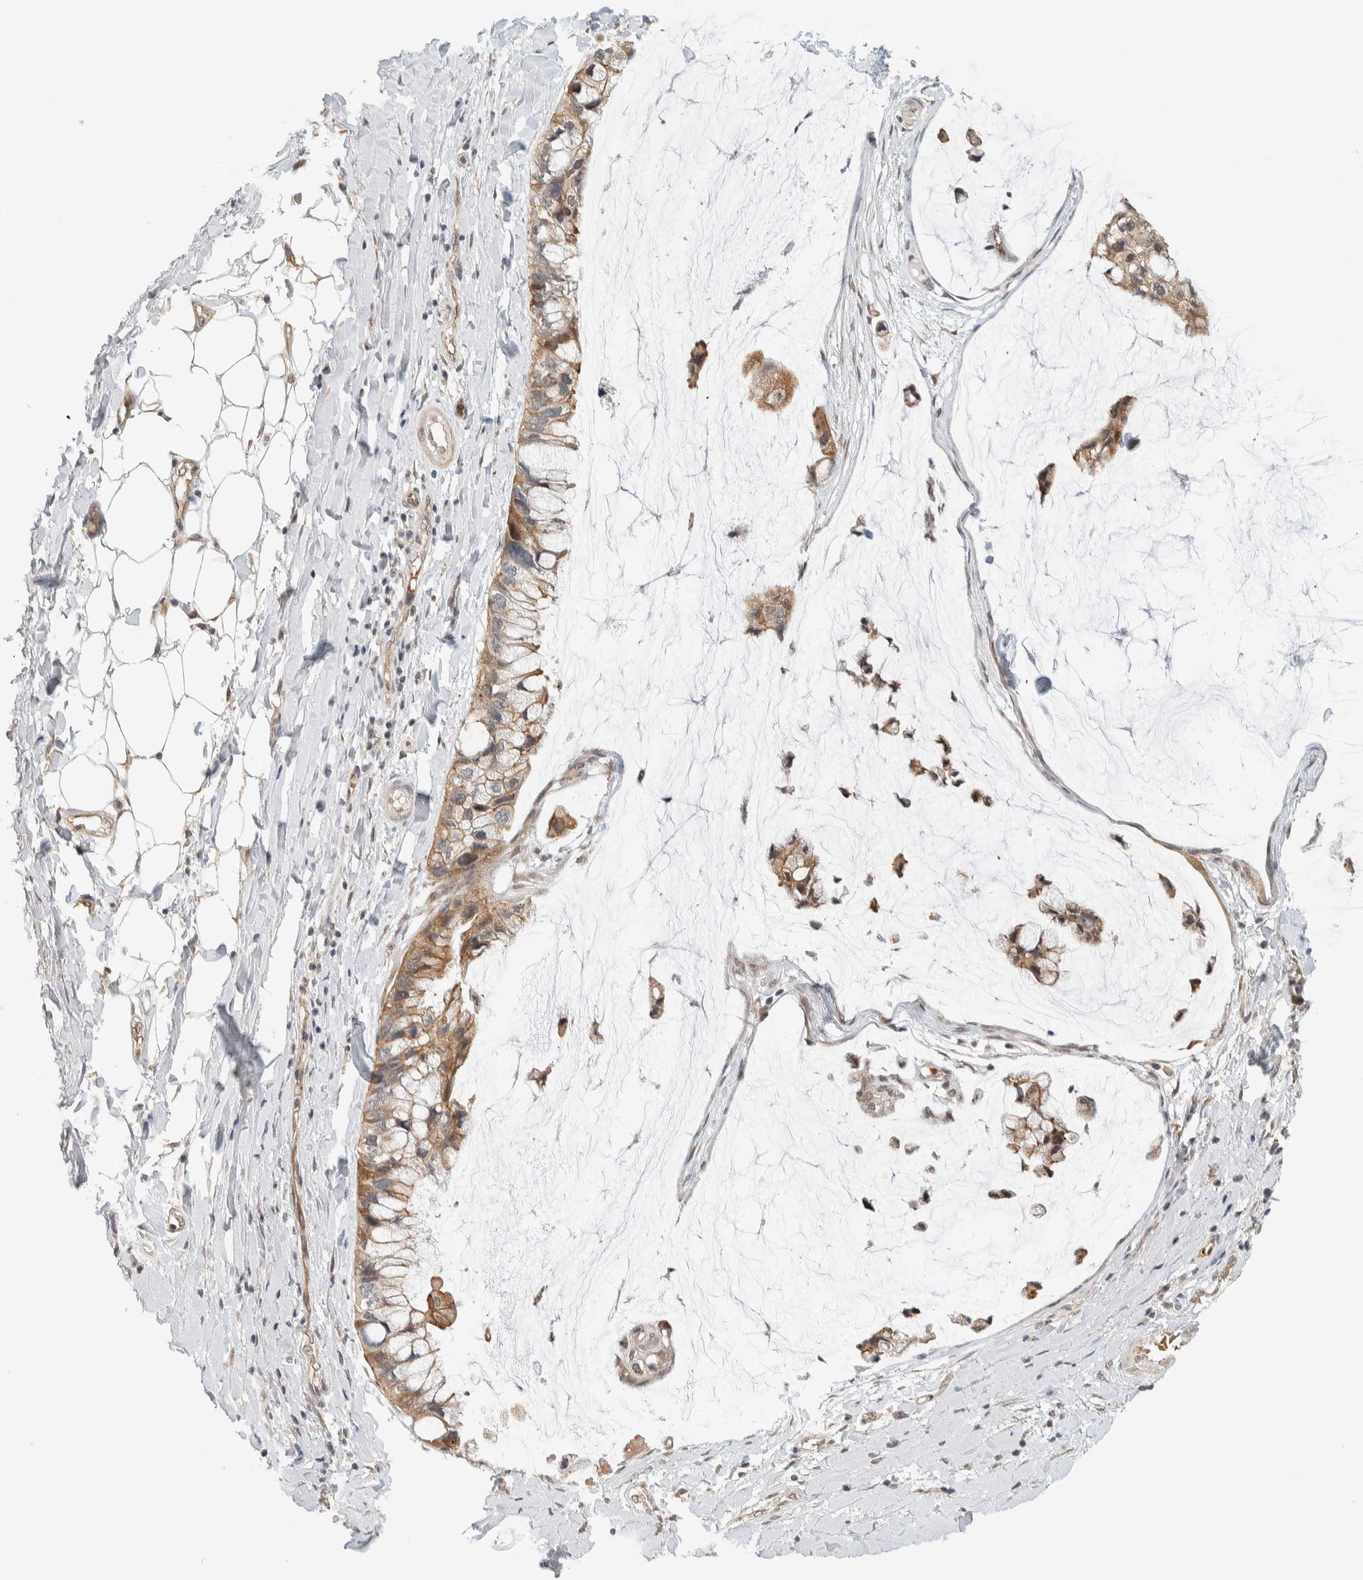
{"staining": {"intensity": "moderate", "quantity": ">75%", "location": "cytoplasmic/membranous"}, "tissue": "ovarian cancer", "cell_type": "Tumor cells", "image_type": "cancer", "snomed": [{"axis": "morphology", "description": "Cystadenocarcinoma, mucinous, NOS"}, {"axis": "topography", "description": "Ovary"}], "caption": "DAB immunohistochemical staining of mucinous cystadenocarcinoma (ovarian) reveals moderate cytoplasmic/membranous protein staining in approximately >75% of tumor cells. The staining was performed using DAB, with brown indicating positive protein expression. Nuclei are stained blue with hematoxylin.", "gene": "ZBTB2", "patient": {"sex": "female", "age": 39}}